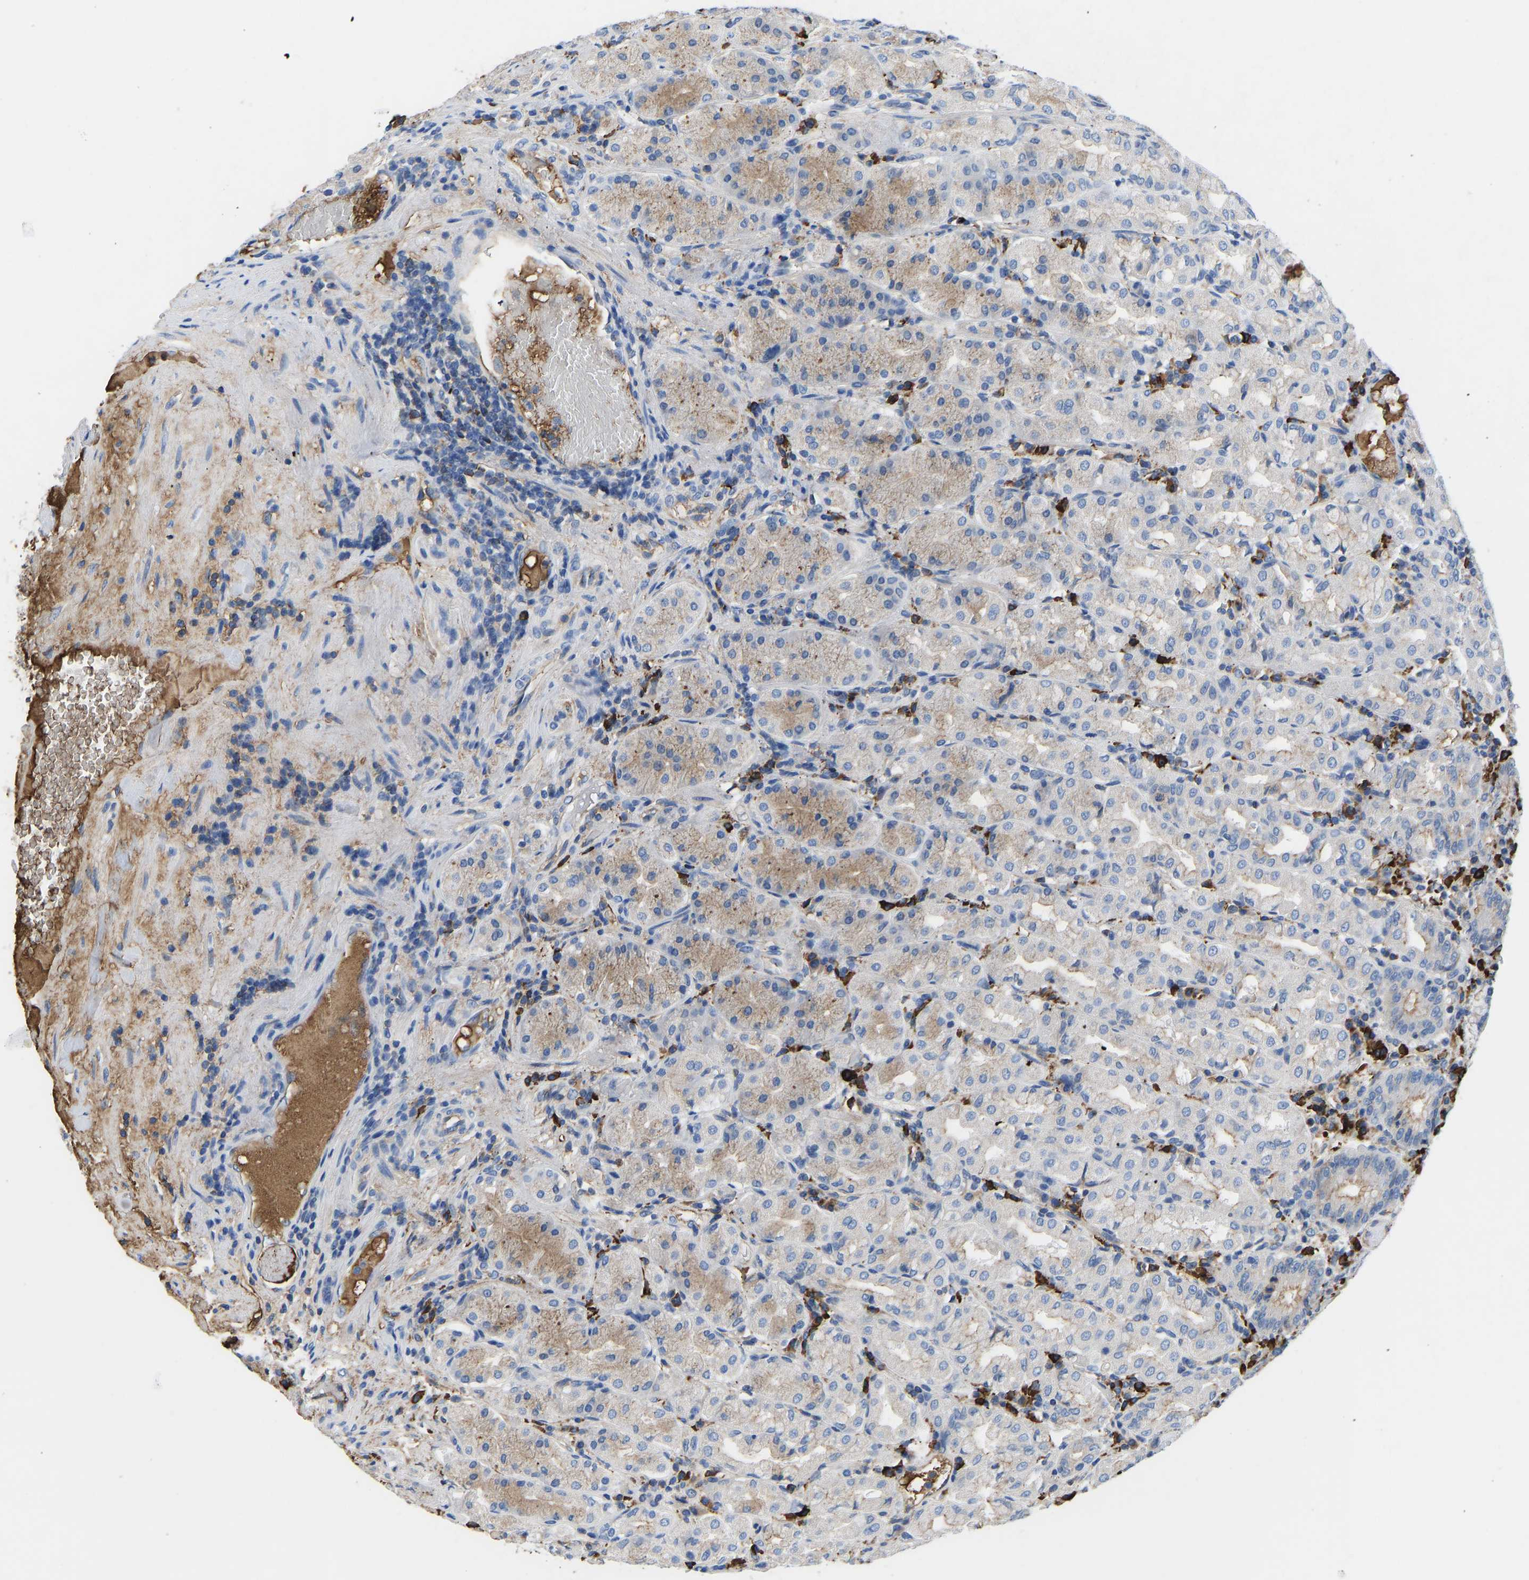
{"staining": {"intensity": "moderate", "quantity": "25%-75%", "location": "cytoplasmic/membranous"}, "tissue": "stomach", "cell_type": "Glandular cells", "image_type": "normal", "snomed": [{"axis": "morphology", "description": "Normal tissue, NOS"}, {"axis": "topography", "description": "Stomach"}, {"axis": "topography", "description": "Stomach, lower"}], "caption": "A photomicrograph showing moderate cytoplasmic/membranous staining in approximately 25%-75% of glandular cells in normal stomach, as visualized by brown immunohistochemical staining.", "gene": "HSPG2", "patient": {"sex": "female", "age": 56}}